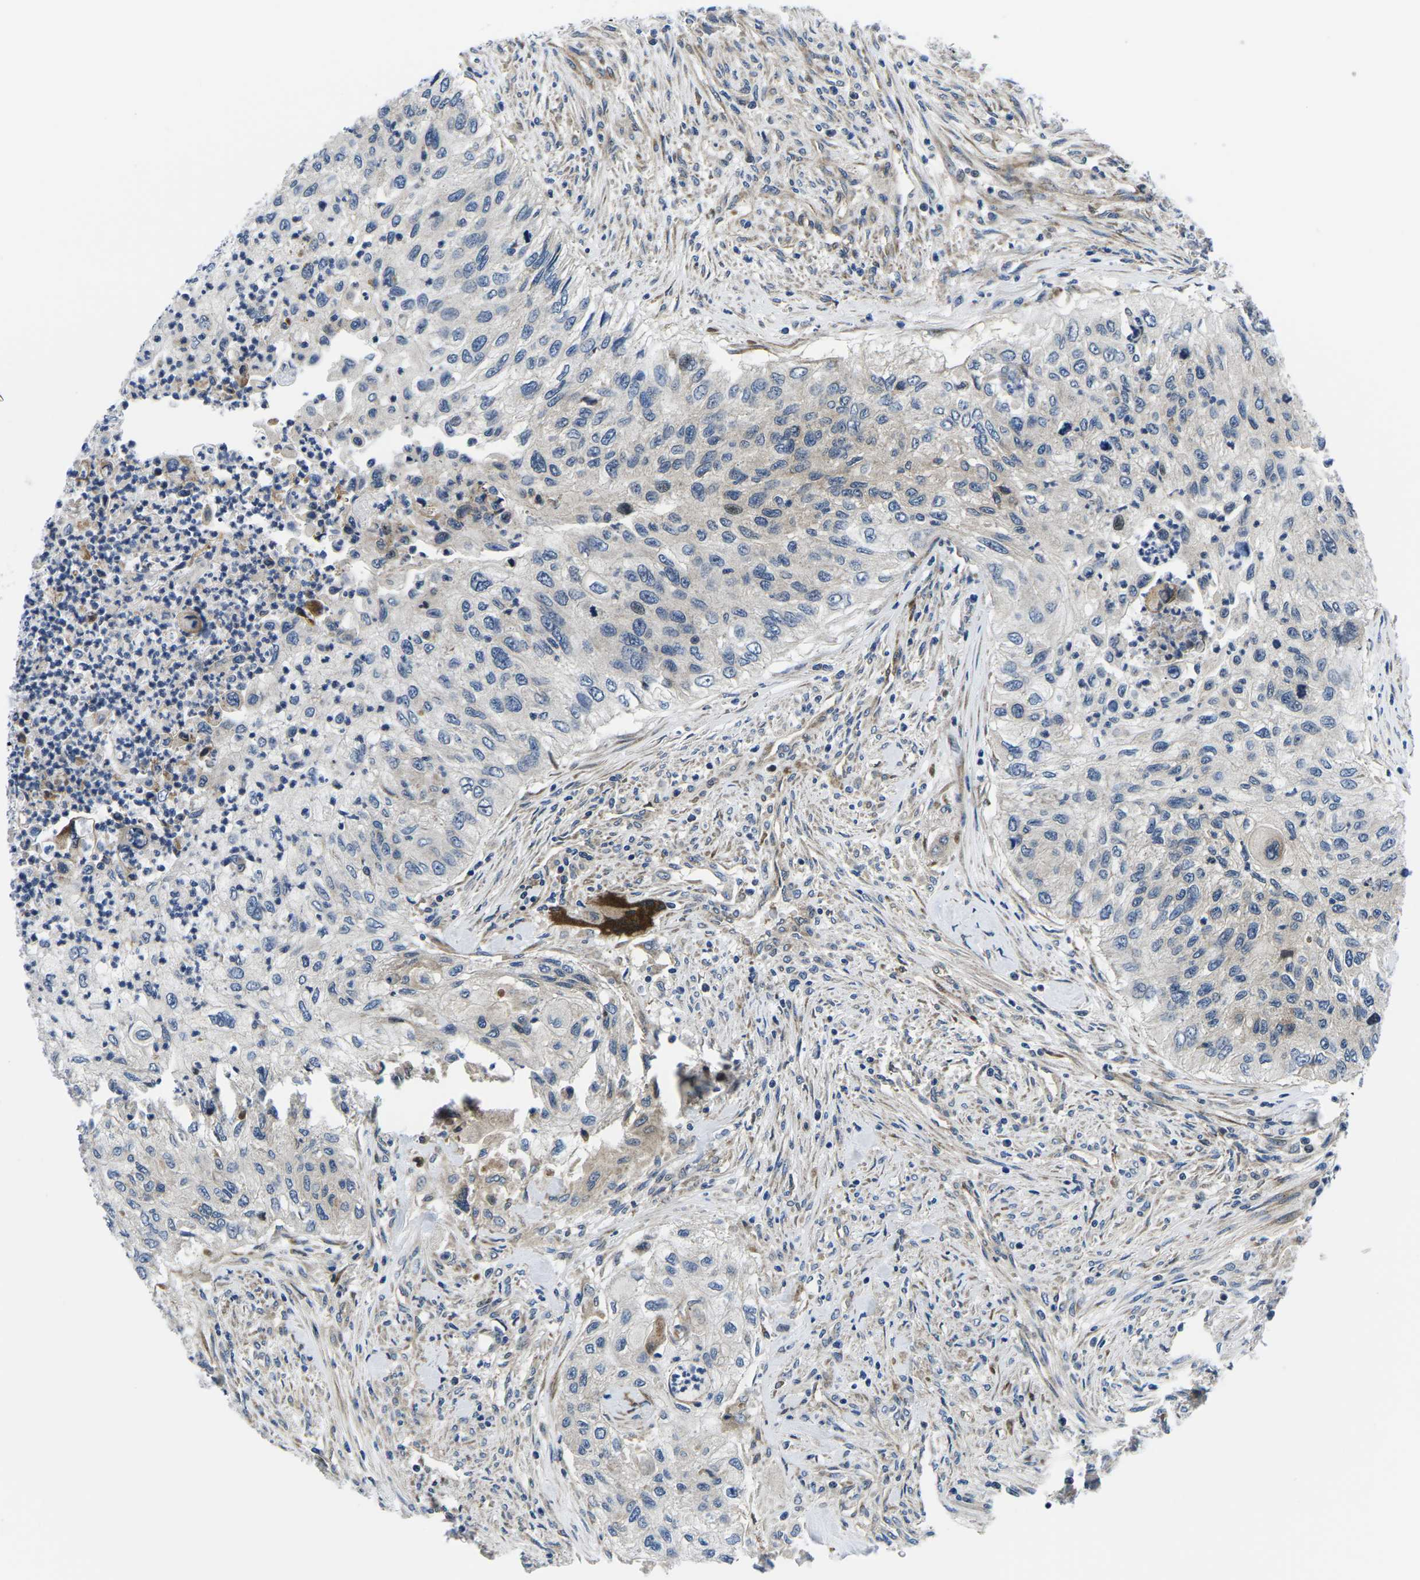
{"staining": {"intensity": "negative", "quantity": "none", "location": "none"}, "tissue": "urothelial cancer", "cell_type": "Tumor cells", "image_type": "cancer", "snomed": [{"axis": "morphology", "description": "Urothelial carcinoma, High grade"}, {"axis": "topography", "description": "Urinary bladder"}], "caption": "DAB immunohistochemical staining of urothelial cancer shows no significant expression in tumor cells. (DAB (3,3'-diaminobenzidine) IHC with hematoxylin counter stain).", "gene": "EIF4E", "patient": {"sex": "female", "age": 60}}